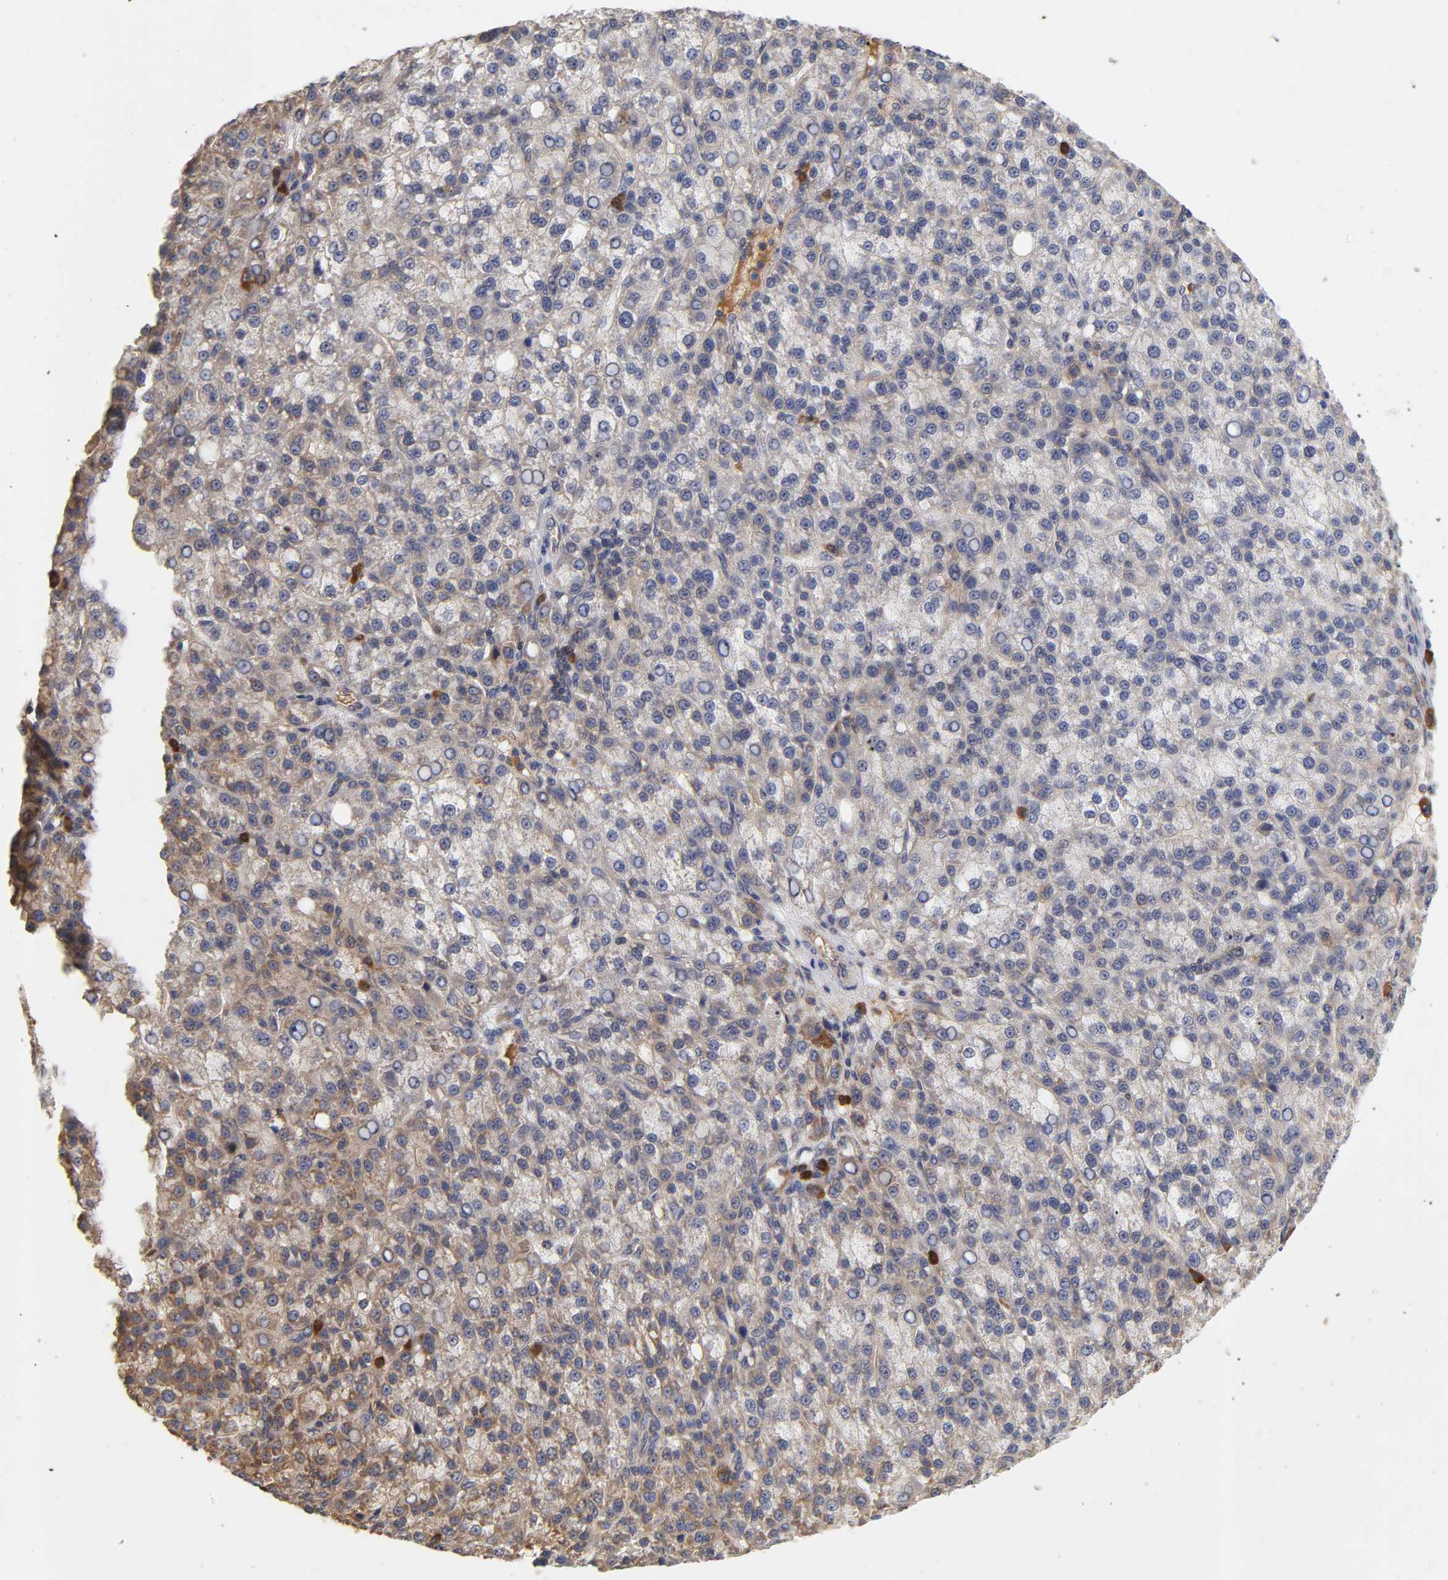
{"staining": {"intensity": "weak", "quantity": "25%-75%", "location": "cytoplasmic/membranous"}, "tissue": "liver cancer", "cell_type": "Tumor cells", "image_type": "cancer", "snomed": [{"axis": "morphology", "description": "Carcinoma, Hepatocellular, NOS"}, {"axis": "topography", "description": "Liver"}], "caption": "IHC (DAB) staining of human liver cancer (hepatocellular carcinoma) exhibits weak cytoplasmic/membranous protein expression in approximately 25%-75% of tumor cells.", "gene": "RPS29", "patient": {"sex": "female", "age": 58}}